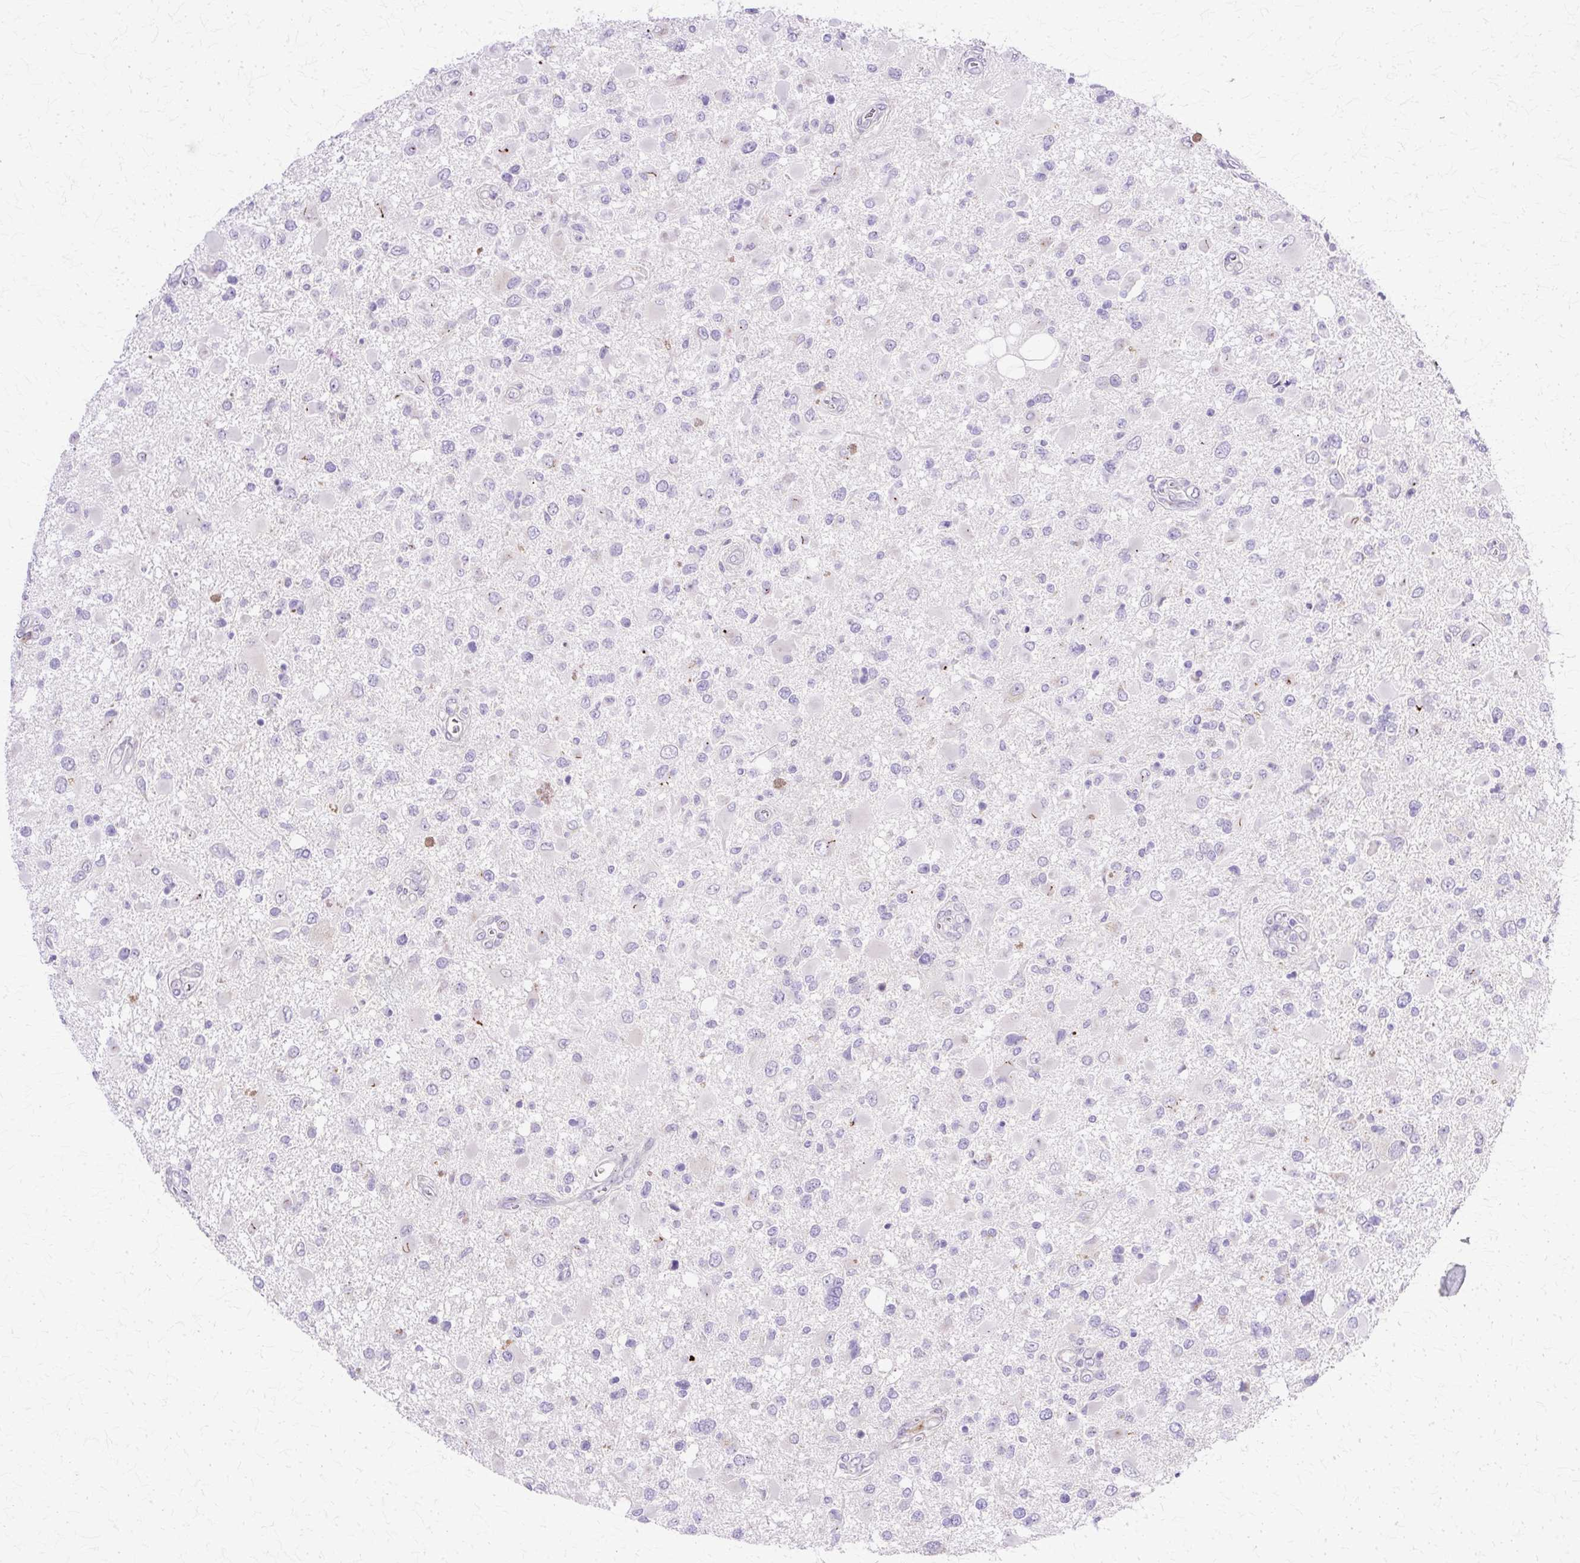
{"staining": {"intensity": "negative", "quantity": "none", "location": "none"}, "tissue": "glioma", "cell_type": "Tumor cells", "image_type": "cancer", "snomed": [{"axis": "morphology", "description": "Glioma, malignant, High grade"}, {"axis": "topography", "description": "Brain"}], "caption": "Protein analysis of glioma exhibits no significant staining in tumor cells. (DAB IHC with hematoxylin counter stain).", "gene": "TBC1D3G", "patient": {"sex": "male", "age": 53}}